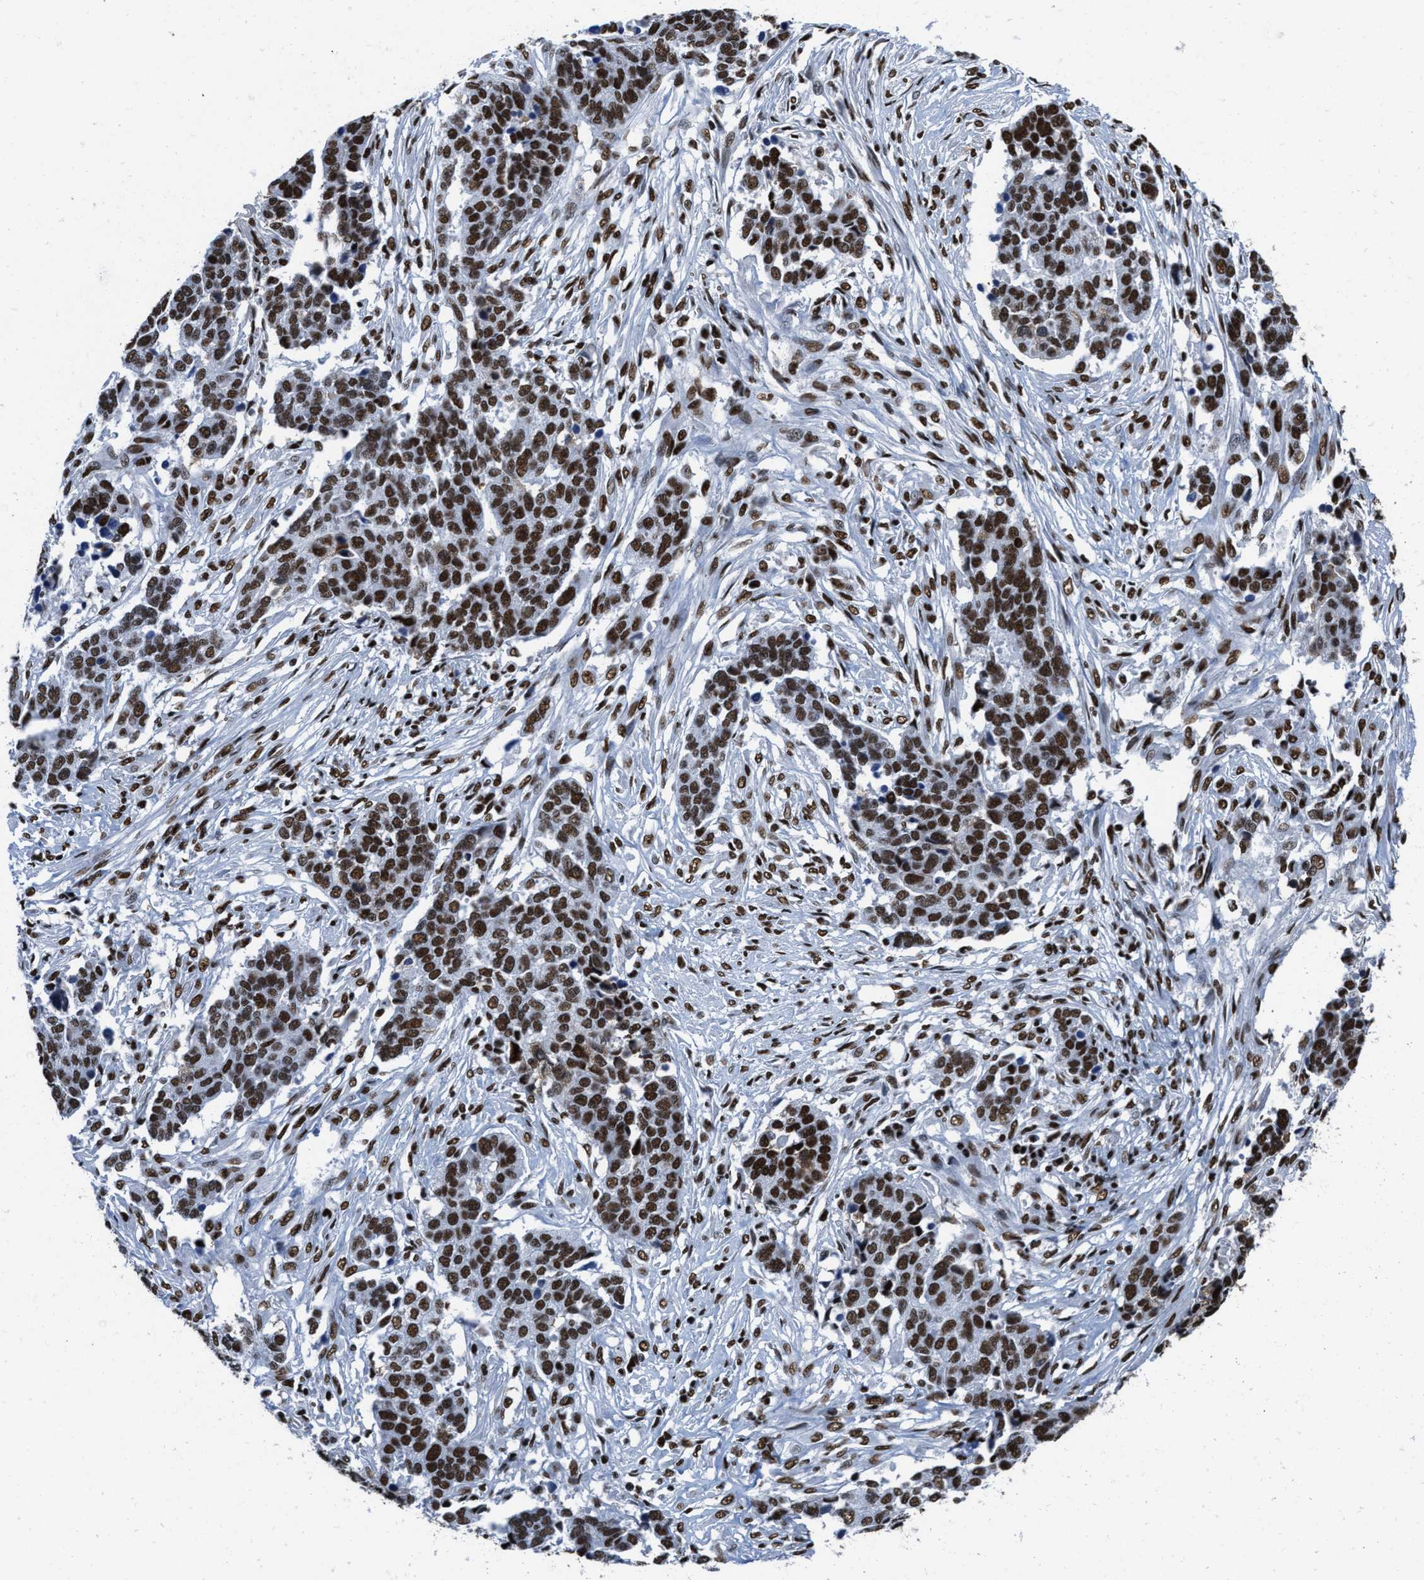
{"staining": {"intensity": "moderate", "quantity": ">75%", "location": "nuclear"}, "tissue": "ovarian cancer", "cell_type": "Tumor cells", "image_type": "cancer", "snomed": [{"axis": "morphology", "description": "Cystadenocarcinoma, serous, NOS"}, {"axis": "topography", "description": "Ovary"}], "caption": "There is medium levels of moderate nuclear positivity in tumor cells of ovarian serous cystadenocarcinoma, as demonstrated by immunohistochemical staining (brown color).", "gene": "SMARCC2", "patient": {"sex": "female", "age": 44}}